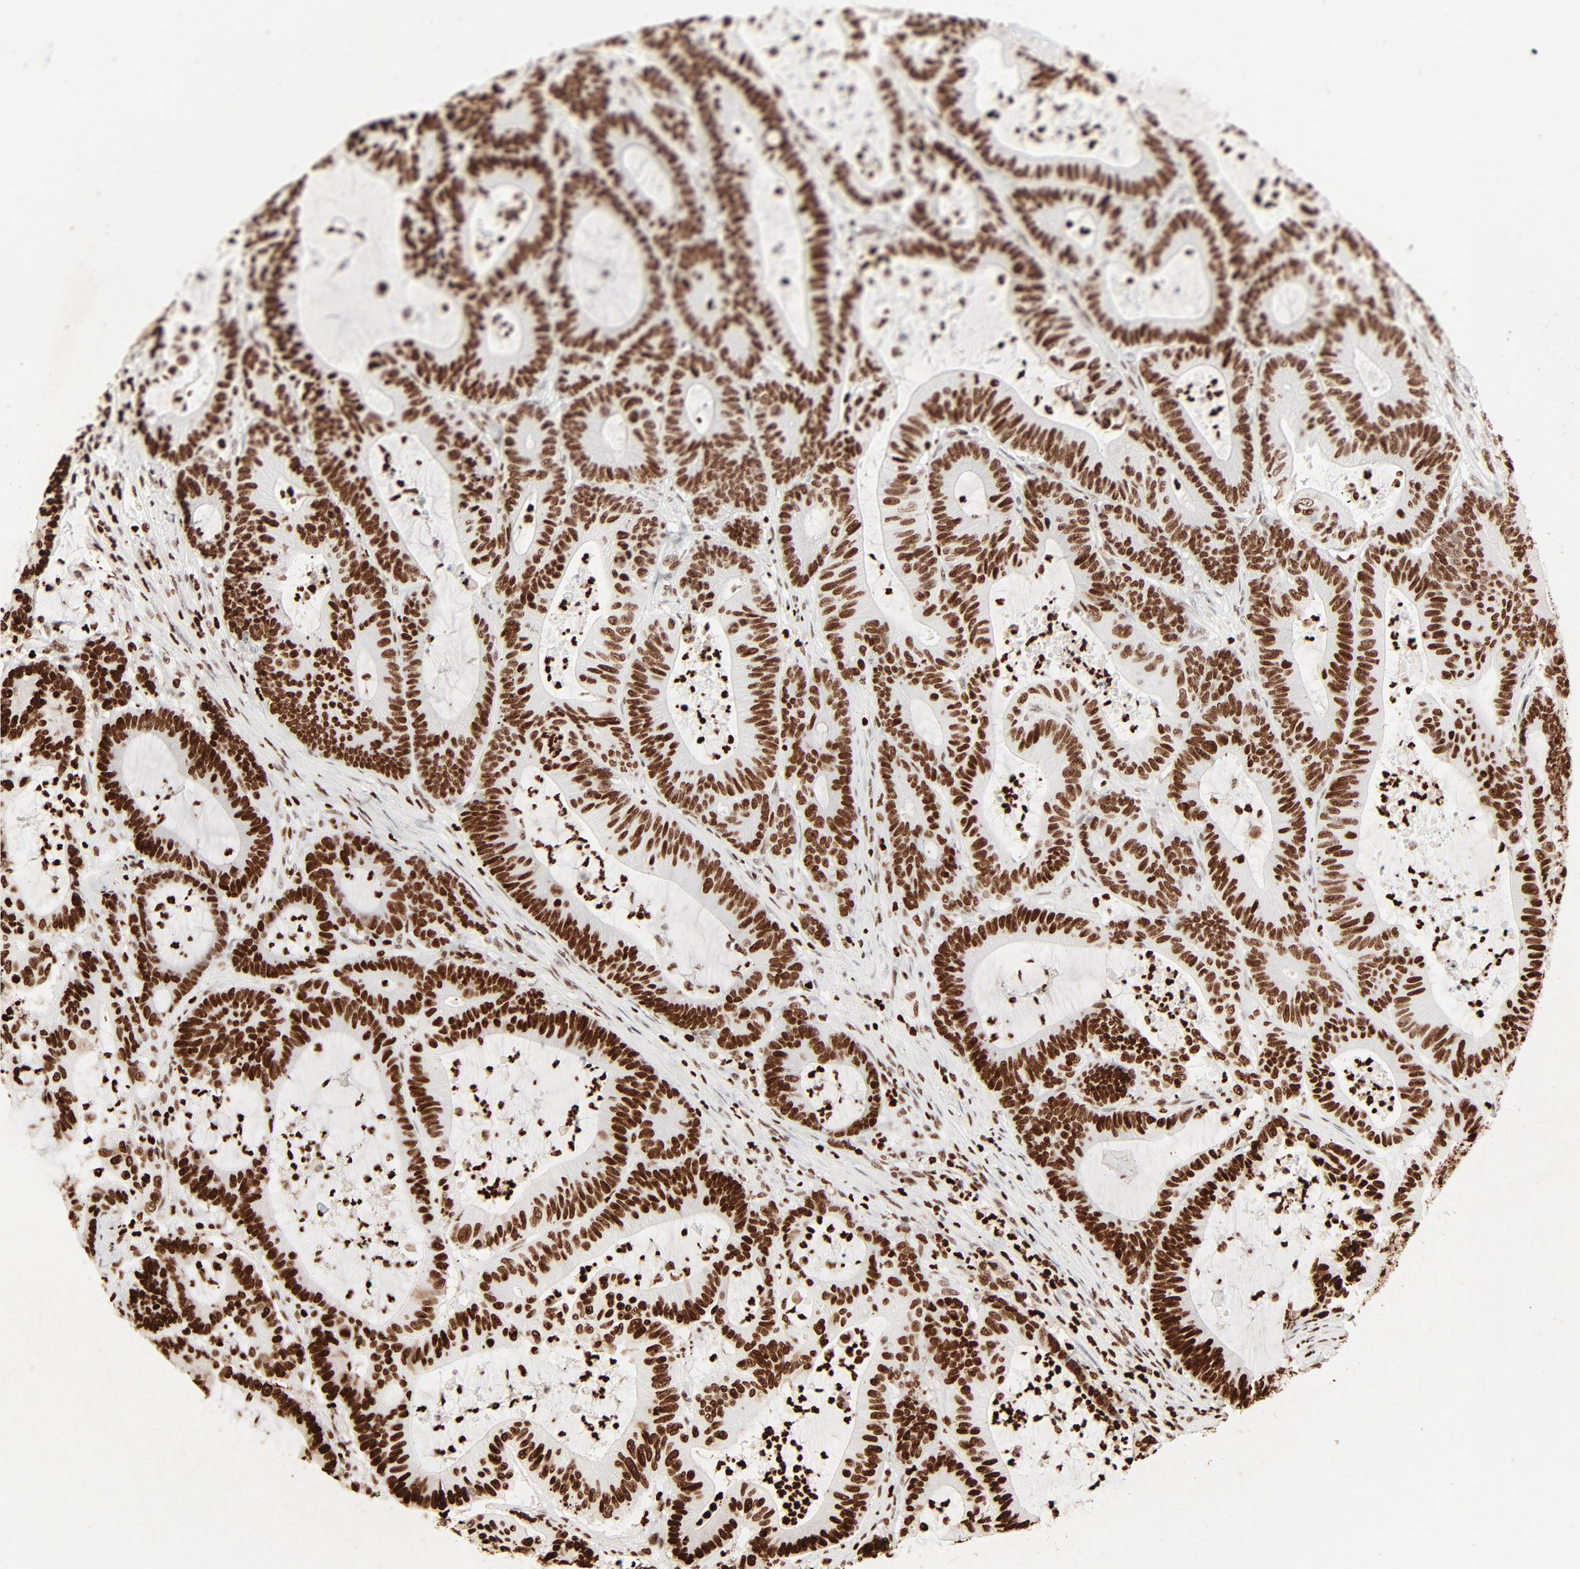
{"staining": {"intensity": "strong", "quantity": ">75%", "location": "nuclear"}, "tissue": "colorectal cancer", "cell_type": "Tumor cells", "image_type": "cancer", "snomed": [{"axis": "morphology", "description": "Adenocarcinoma, NOS"}, {"axis": "topography", "description": "Colon"}], "caption": "Immunohistochemistry (IHC) (DAB) staining of adenocarcinoma (colorectal) exhibits strong nuclear protein staining in approximately >75% of tumor cells.", "gene": "HMGB2", "patient": {"sex": "female", "age": 84}}